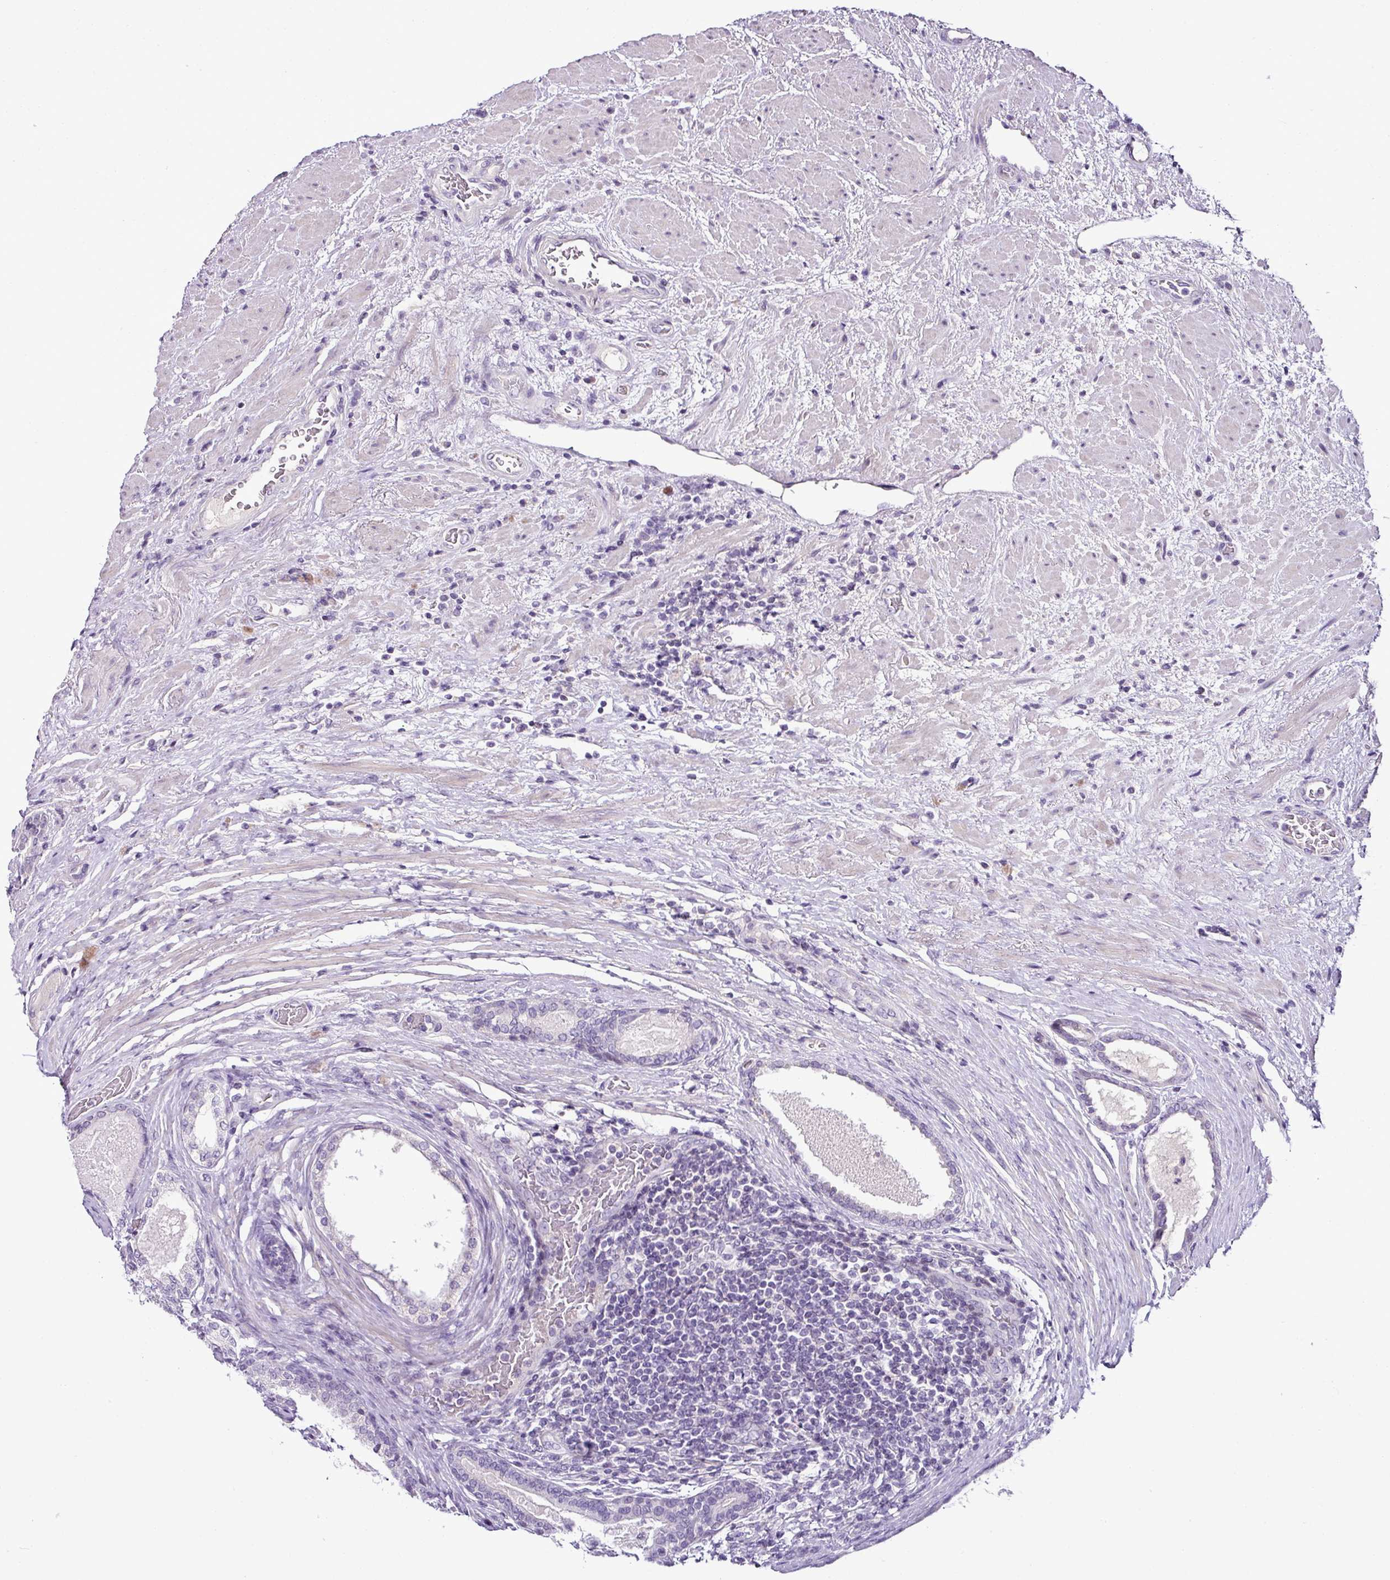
{"staining": {"intensity": "negative", "quantity": "none", "location": "none"}, "tissue": "prostate cancer", "cell_type": "Tumor cells", "image_type": "cancer", "snomed": [{"axis": "morphology", "description": "Adenocarcinoma, High grade"}, {"axis": "topography", "description": "Prostate"}], "caption": "Protein analysis of adenocarcinoma (high-grade) (prostate) demonstrates no significant expression in tumor cells. (Immunohistochemistry (ihc), brightfield microscopy, high magnification).", "gene": "TEX30", "patient": {"sex": "male", "age": 70}}